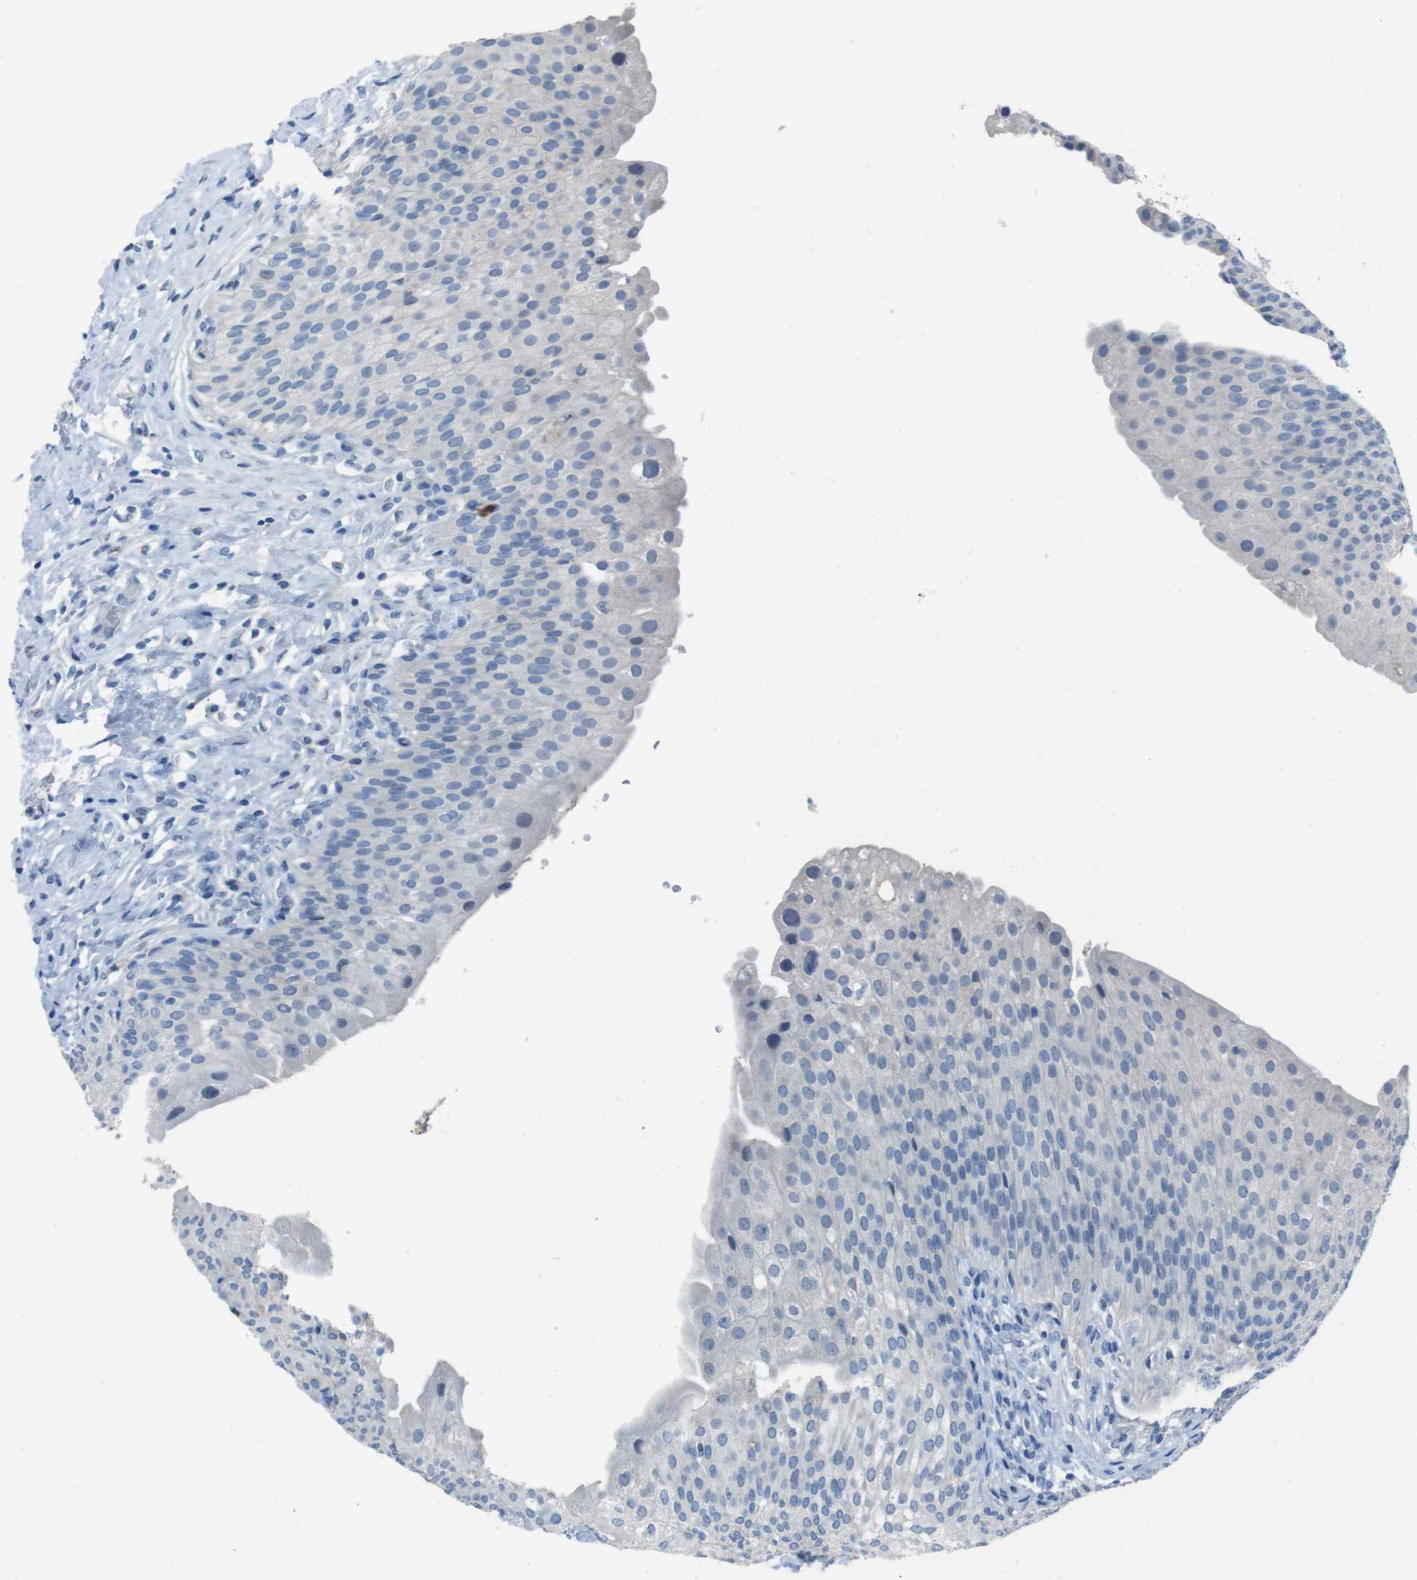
{"staining": {"intensity": "negative", "quantity": "none", "location": "none"}, "tissue": "urinary bladder", "cell_type": "Urothelial cells", "image_type": "normal", "snomed": [{"axis": "morphology", "description": "Normal tissue, NOS"}, {"axis": "morphology", "description": "Urothelial carcinoma, High grade"}, {"axis": "topography", "description": "Urinary bladder"}], "caption": "DAB (3,3'-diaminobenzidine) immunohistochemical staining of unremarkable urinary bladder exhibits no significant staining in urothelial cells. The staining is performed using DAB brown chromogen with nuclei counter-stained in using hematoxylin.", "gene": "CYP2C19", "patient": {"sex": "male", "age": 46}}